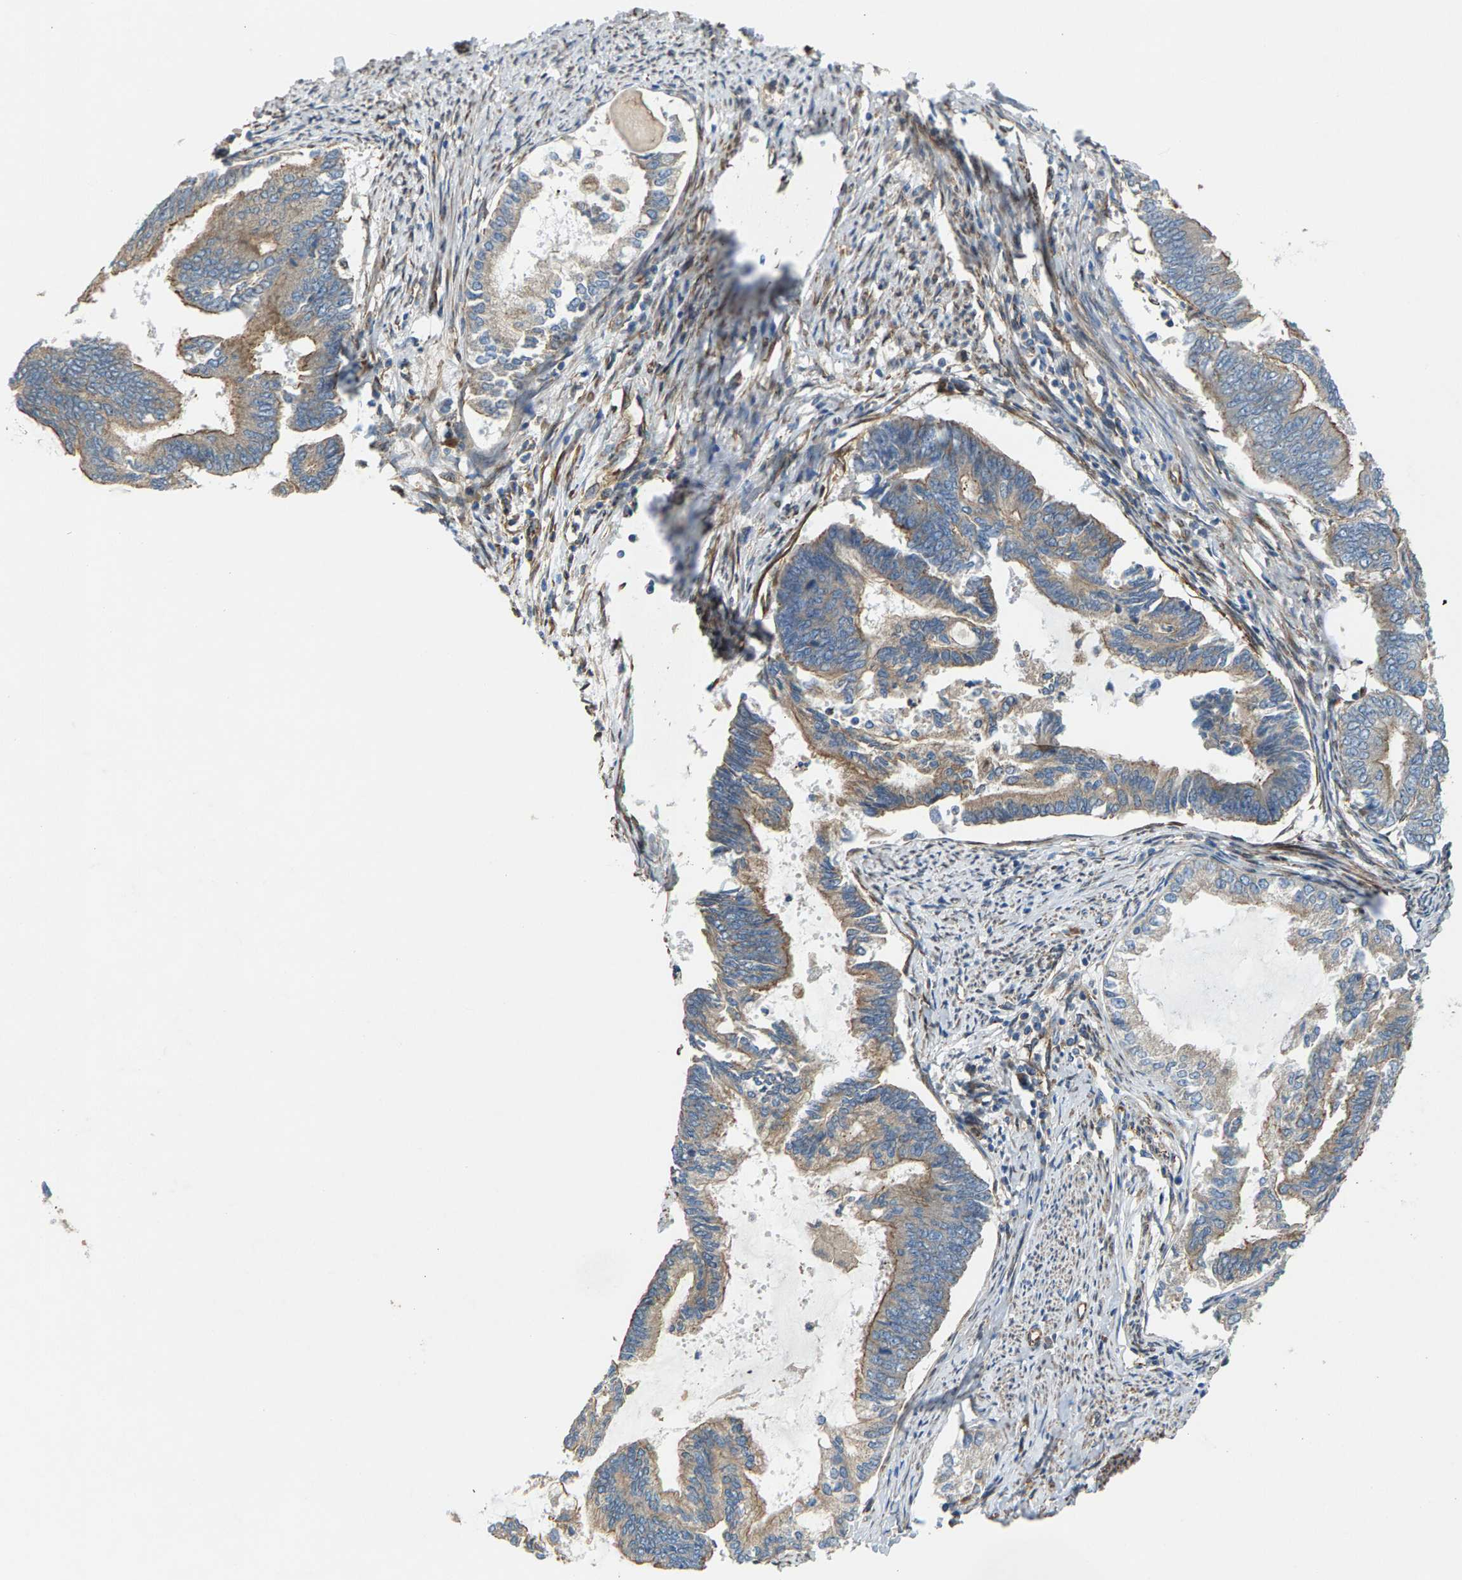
{"staining": {"intensity": "moderate", "quantity": "<25%", "location": "cytoplasmic/membranous"}, "tissue": "endometrial cancer", "cell_type": "Tumor cells", "image_type": "cancer", "snomed": [{"axis": "morphology", "description": "Adenocarcinoma, NOS"}, {"axis": "topography", "description": "Endometrium"}], "caption": "IHC (DAB (3,3'-diaminobenzidine)) staining of endometrial cancer (adenocarcinoma) shows moderate cytoplasmic/membranous protein staining in about <25% of tumor cells.", "gene": "PDCL", "patient": {"sex": "female", "age": 86}}